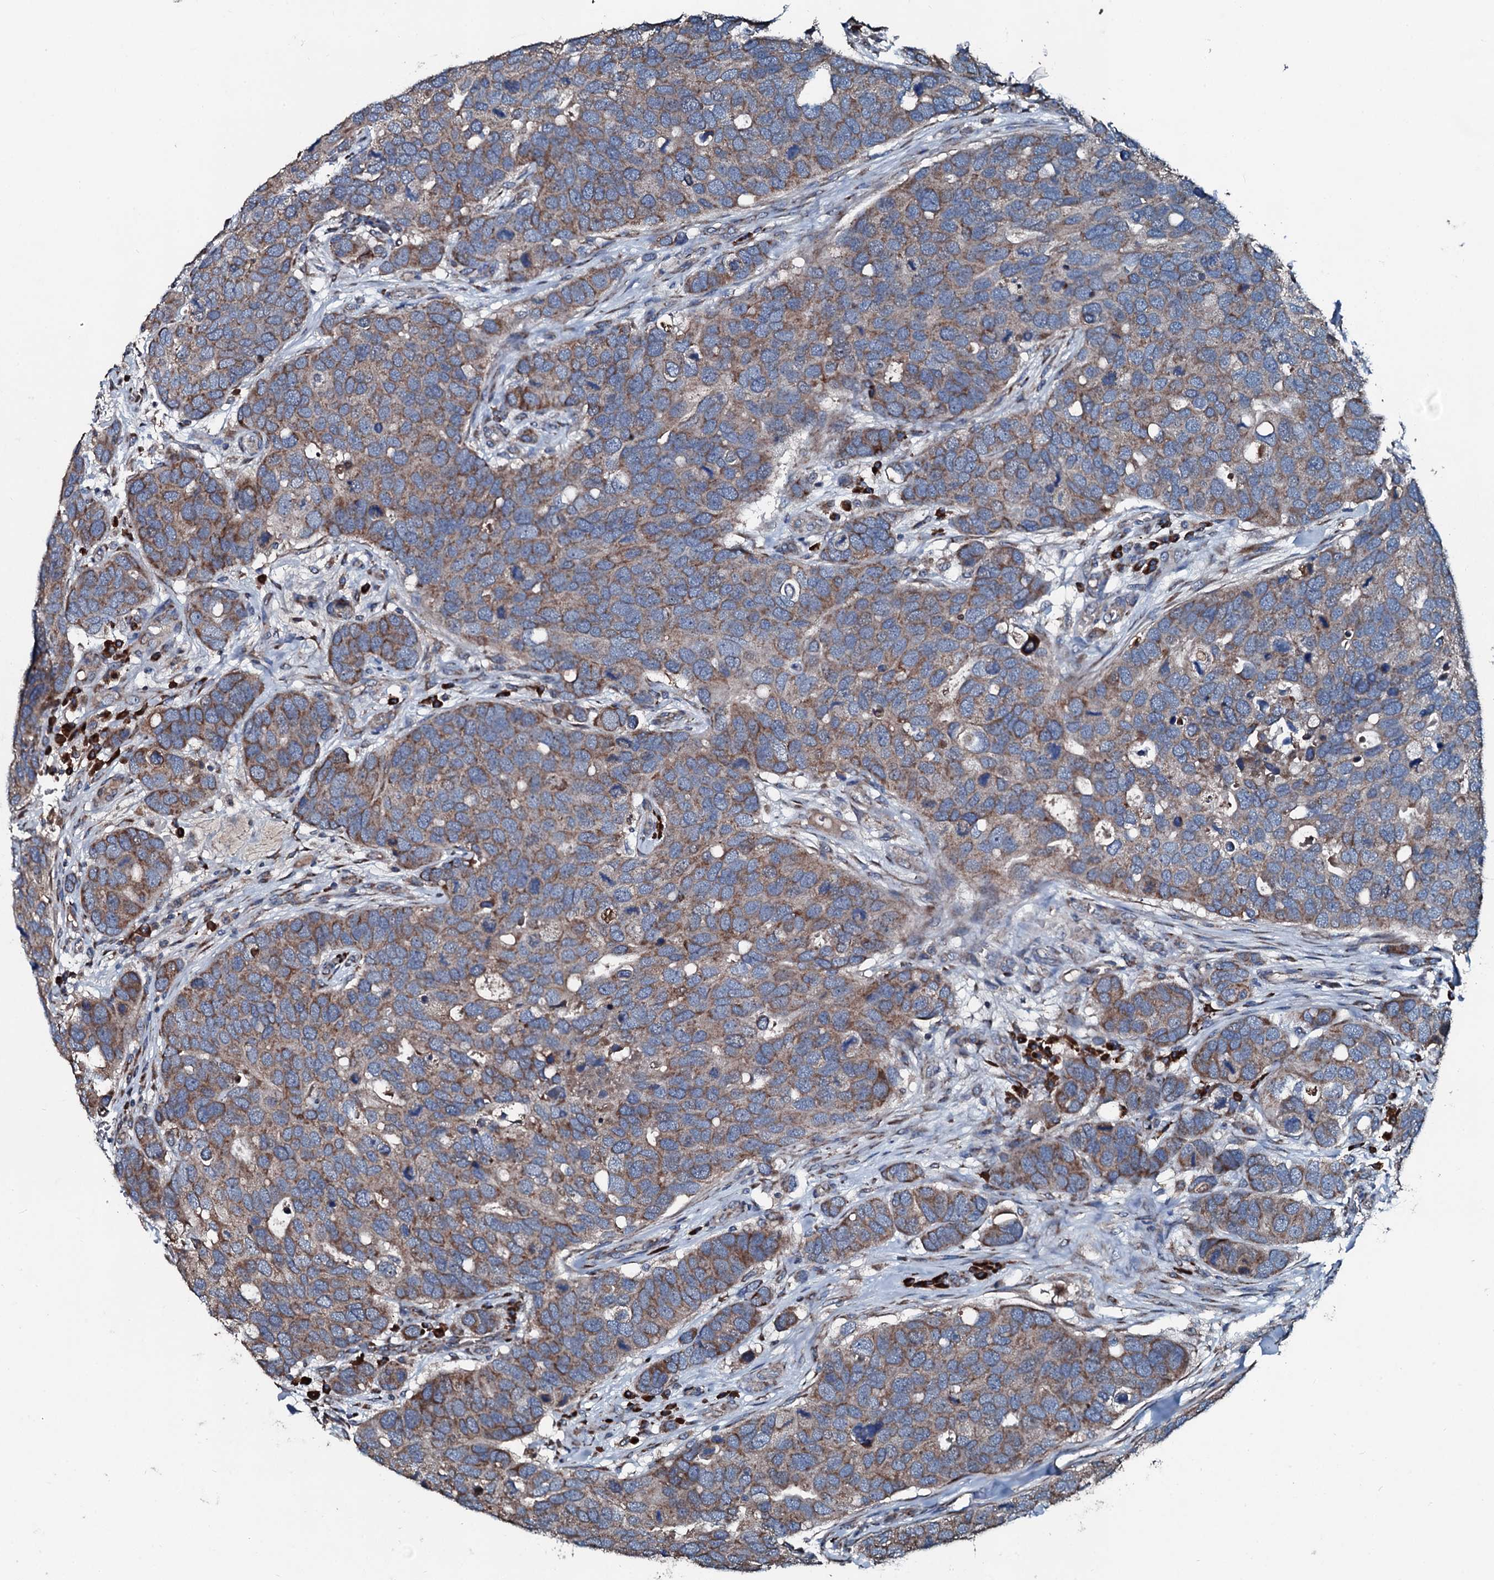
{"staining": {"intensity": "weak", "quantity": ">75%", "location": "cytoplasmic/membranous"}, "tissue": "breast cancer", "cell_type": "Tumor cells", "image_type": "cancer", "snomed": [{"axis": "morphology", "description": "Duct carcinoma"}, {"axis": "topography", "description": "Breast"}], "caption": "Immunohistochemical staining of invasive ductal carcinoma (breast) displays weak cytoplasmic/membranous protein staining in approximately >75% of tumor cells. (DAB (3,3'-diaminobenzidine) IHC, brown staining for protein, blue staining for nuclei).", "gene": "ACSS3", "patient": {"sex": "female", "age": 83}}